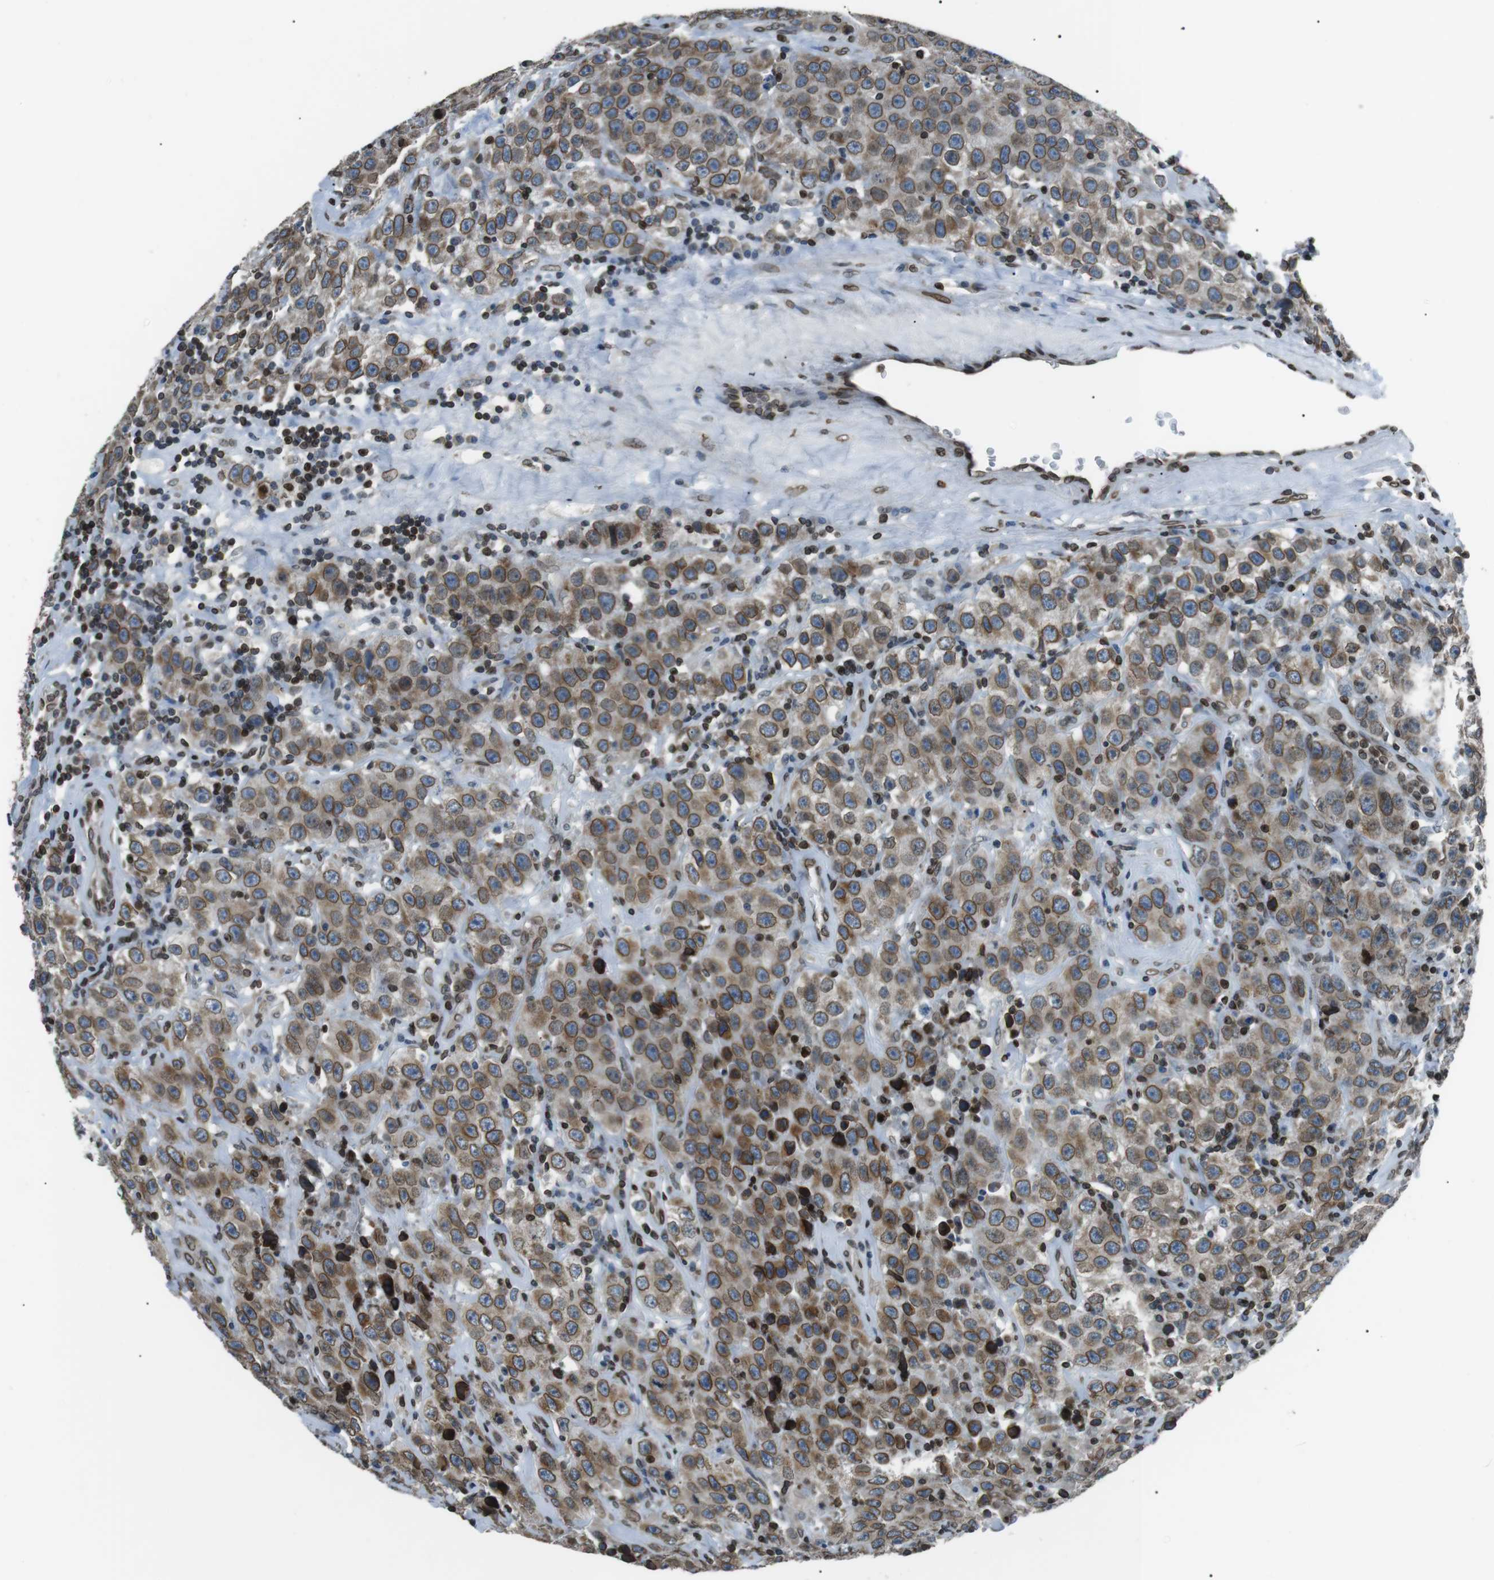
{"staining": {"intensity": "moderate", "quantity": ">75%", "location": "cytoplasmic/membranous,nuclear"}, "tissue": "testis cancer", "cell_type": "Tumor cells", "image_type": "cancer", "snomed": [{"axis": "morphology", "description": "Seminoma, NOS"}, {"axis": "topography", "description": "Testis"}], "caption": "Human testis cancer (seminoma) stained with a brown dye shows moderate cytoplasmic/membranous and nuclear positive expression in about >75% of tumor cells.", "gene": "TMX4", "patient": {"sex": "male", "age": 52}}